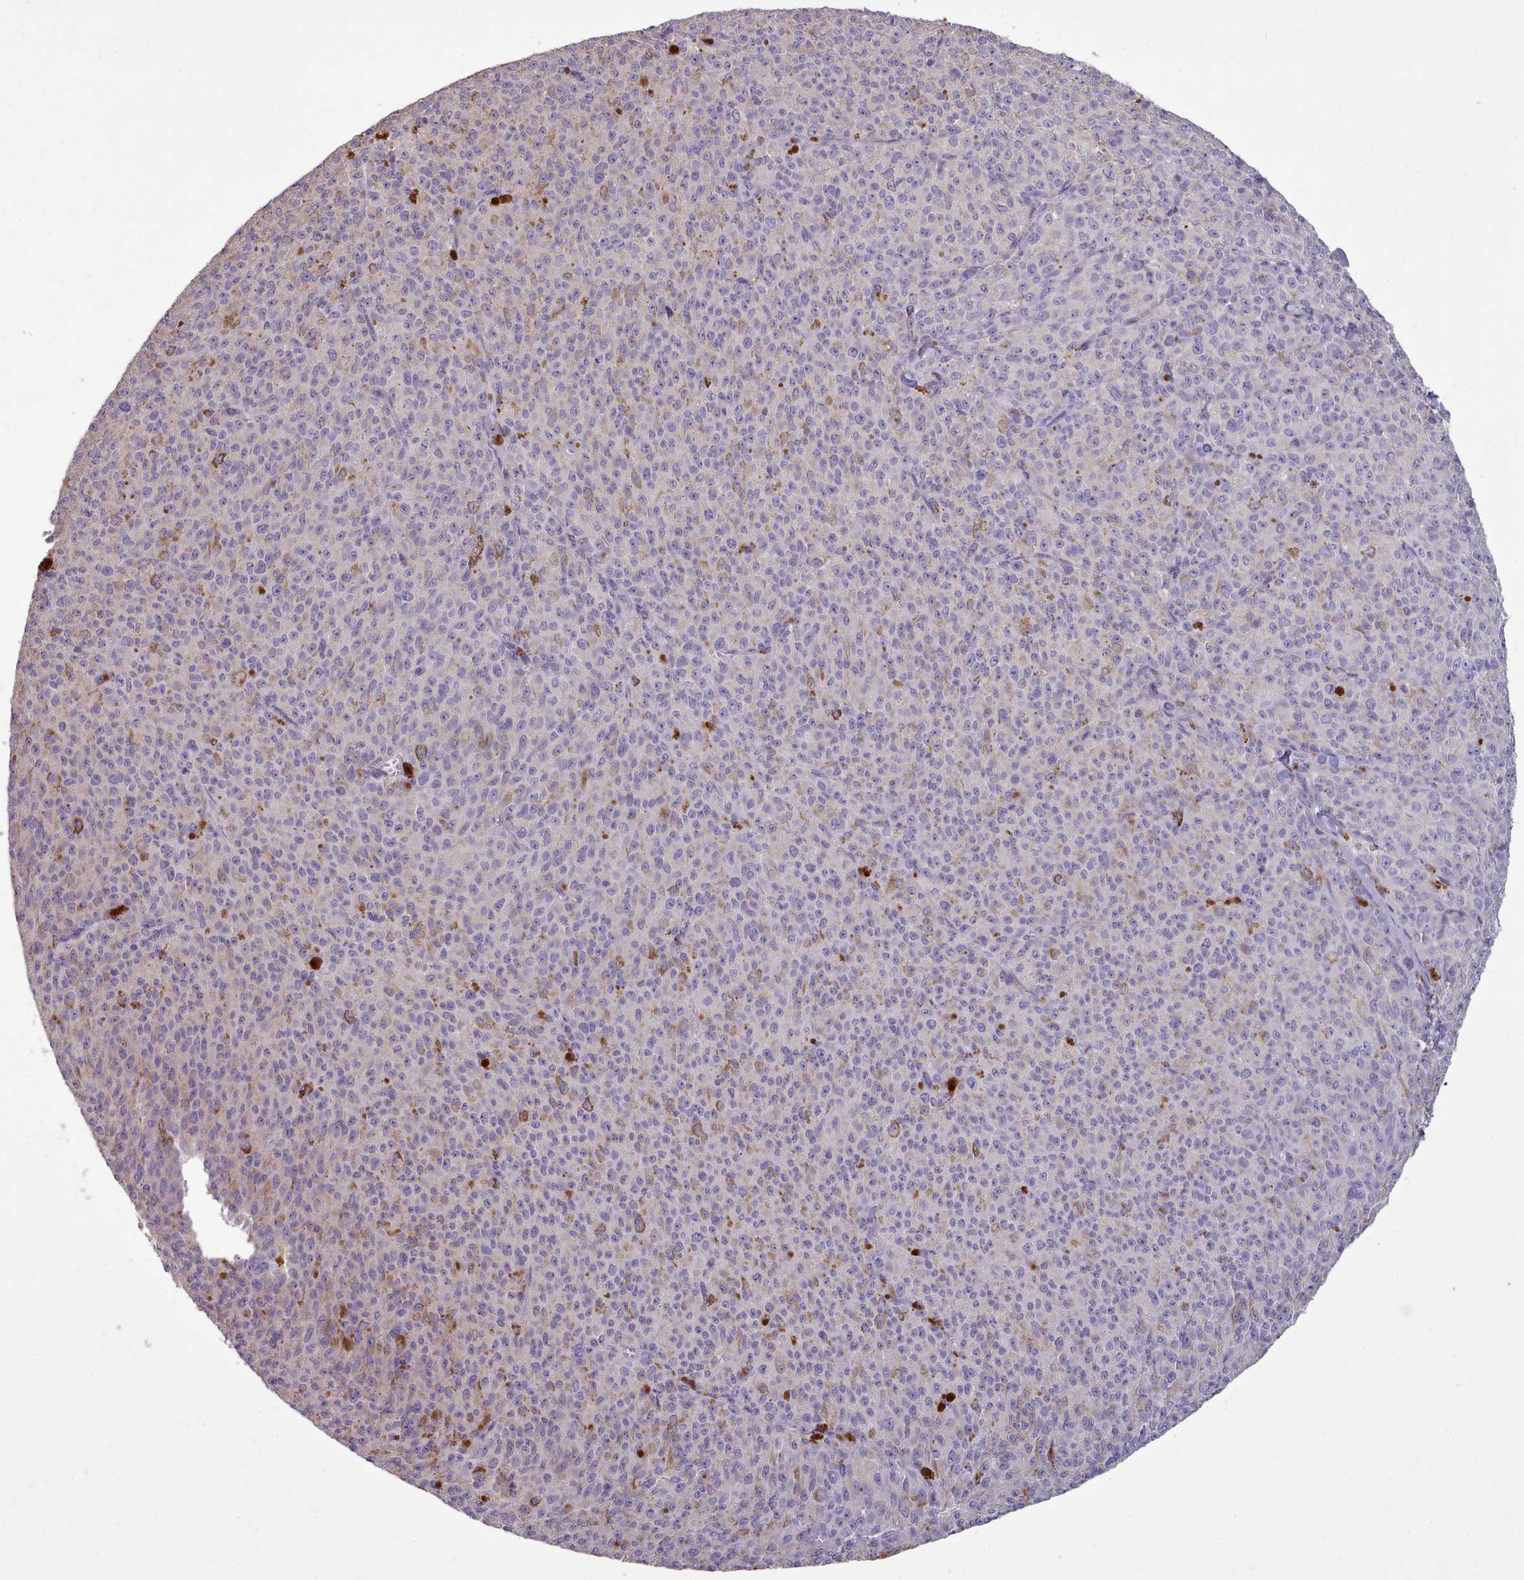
{"staining": {"intensity": "negative", "quantity": "none", "location": "none"}, "tissue": "melanoma", "cell_type": "Tumor cells", "image_type": "cancer", "snomed": [{"axis": "morphology", "description": "Malignant melanoma, NOS"}, {"axis": "topography", "description": "Skin"}], "caption": "Immunohistochemical staining of malignant melanoma displays no significant staining in tumor cells. (IHC, brightfield microscopy, high magnification).", "gene": "DPF1", "patient": {"sex": "female", "age": 52}}